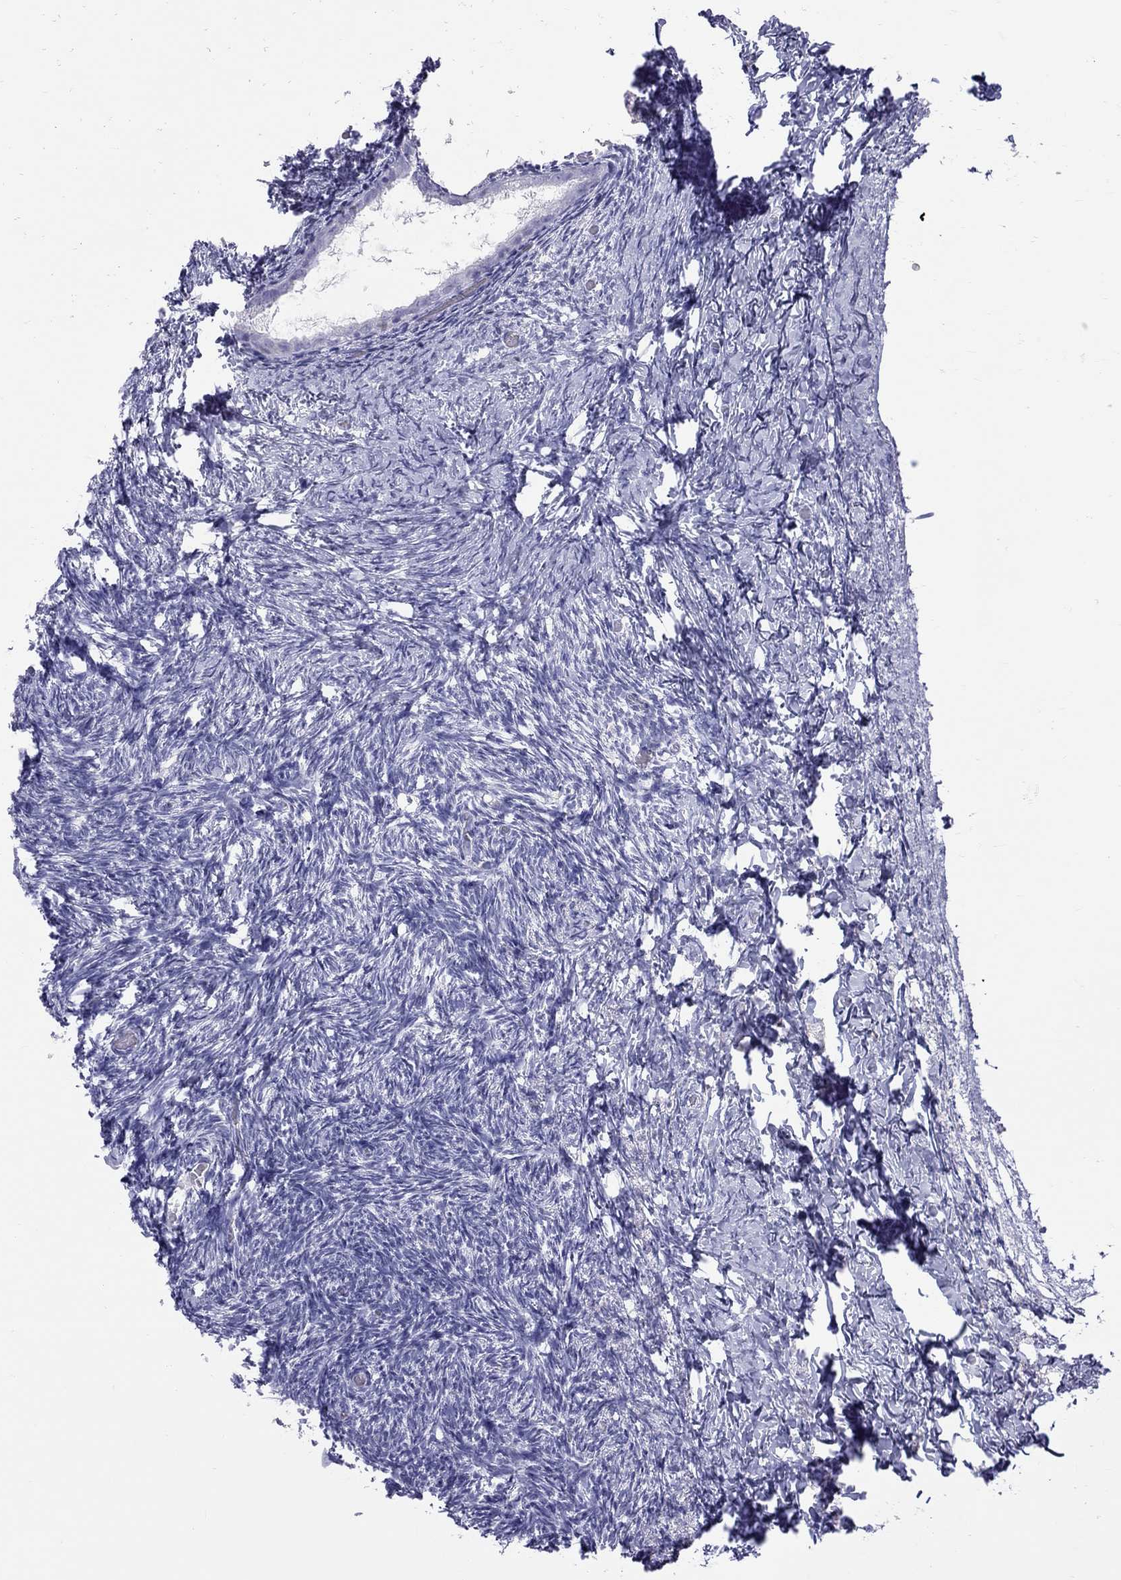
{"staining": {"intensity": "strong", "quantity": "25%-75%", "location": "nuclear"}, "tissue": "ovary", "cell_type": "Follicle cells", "image_type": "normal", "snomed": [{"axis": "morphology", "description": "Normal tissue, NOS"}, {"axis": "topography", "description": "Ovary"}], "caption": "Immunohistochemical staining of unremarkable ovary exhibits high levels of strong nuclear expression in about 25%-75% of follicle cells.", "gene": "STAG3", "patient": {"sex": "female", "age": 39}}